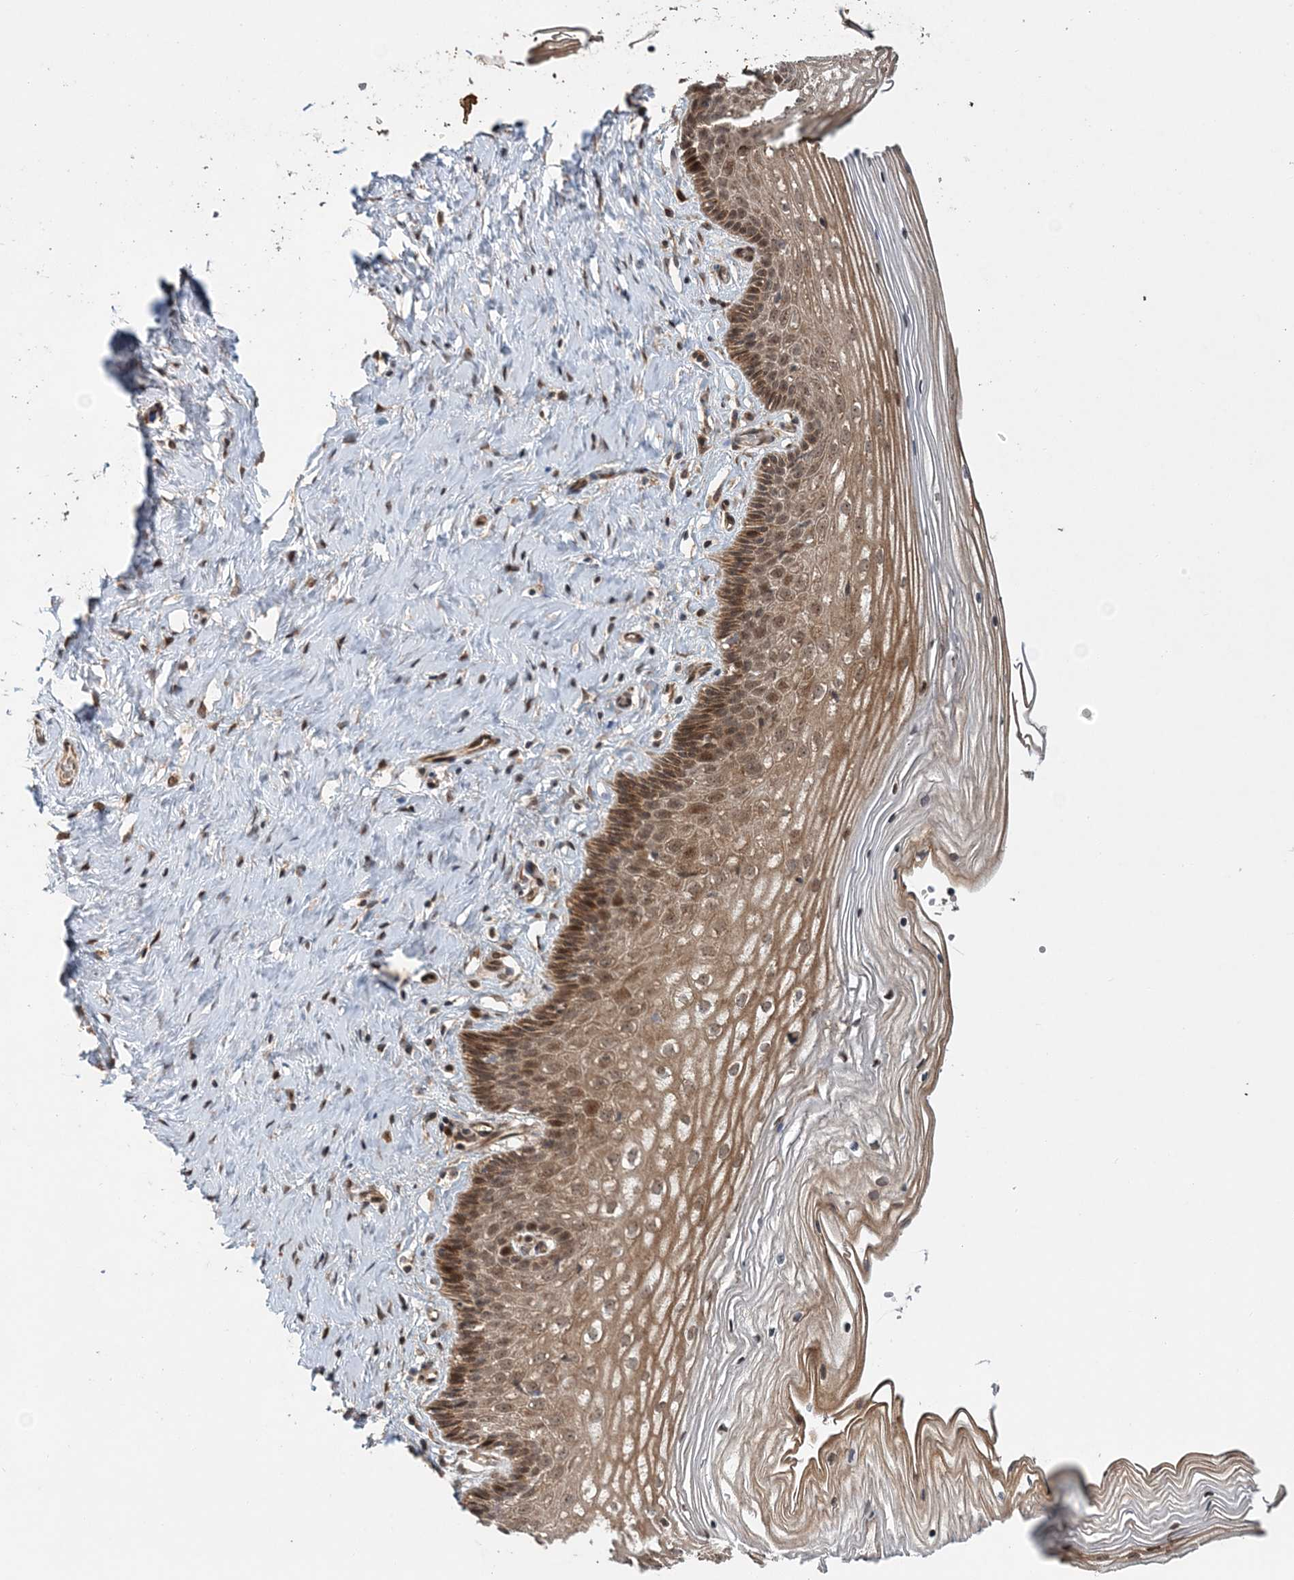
{"staining": {"intensity": "moderate", "quantity": ">75%", "location": "cytoplasmic/membranous,nuclear"}, "tissue": "cervix", "cell_type": "Glandular cells", "image_type": "normal", "snomed": [{"axis": "morphology", "description": "Normal tissue, NOS"}, {"axis": "topography", "description": "Cervix"}], "caption": "The image exhibits staining of benign cervix, revealing moderate cytoplasmic/membranous,nuclear protein staining (brown color) within glandular cells. Nuclei are stained in blue.", "gene": "UBTD2", "patient": {"sex": "female", "age": 33}}